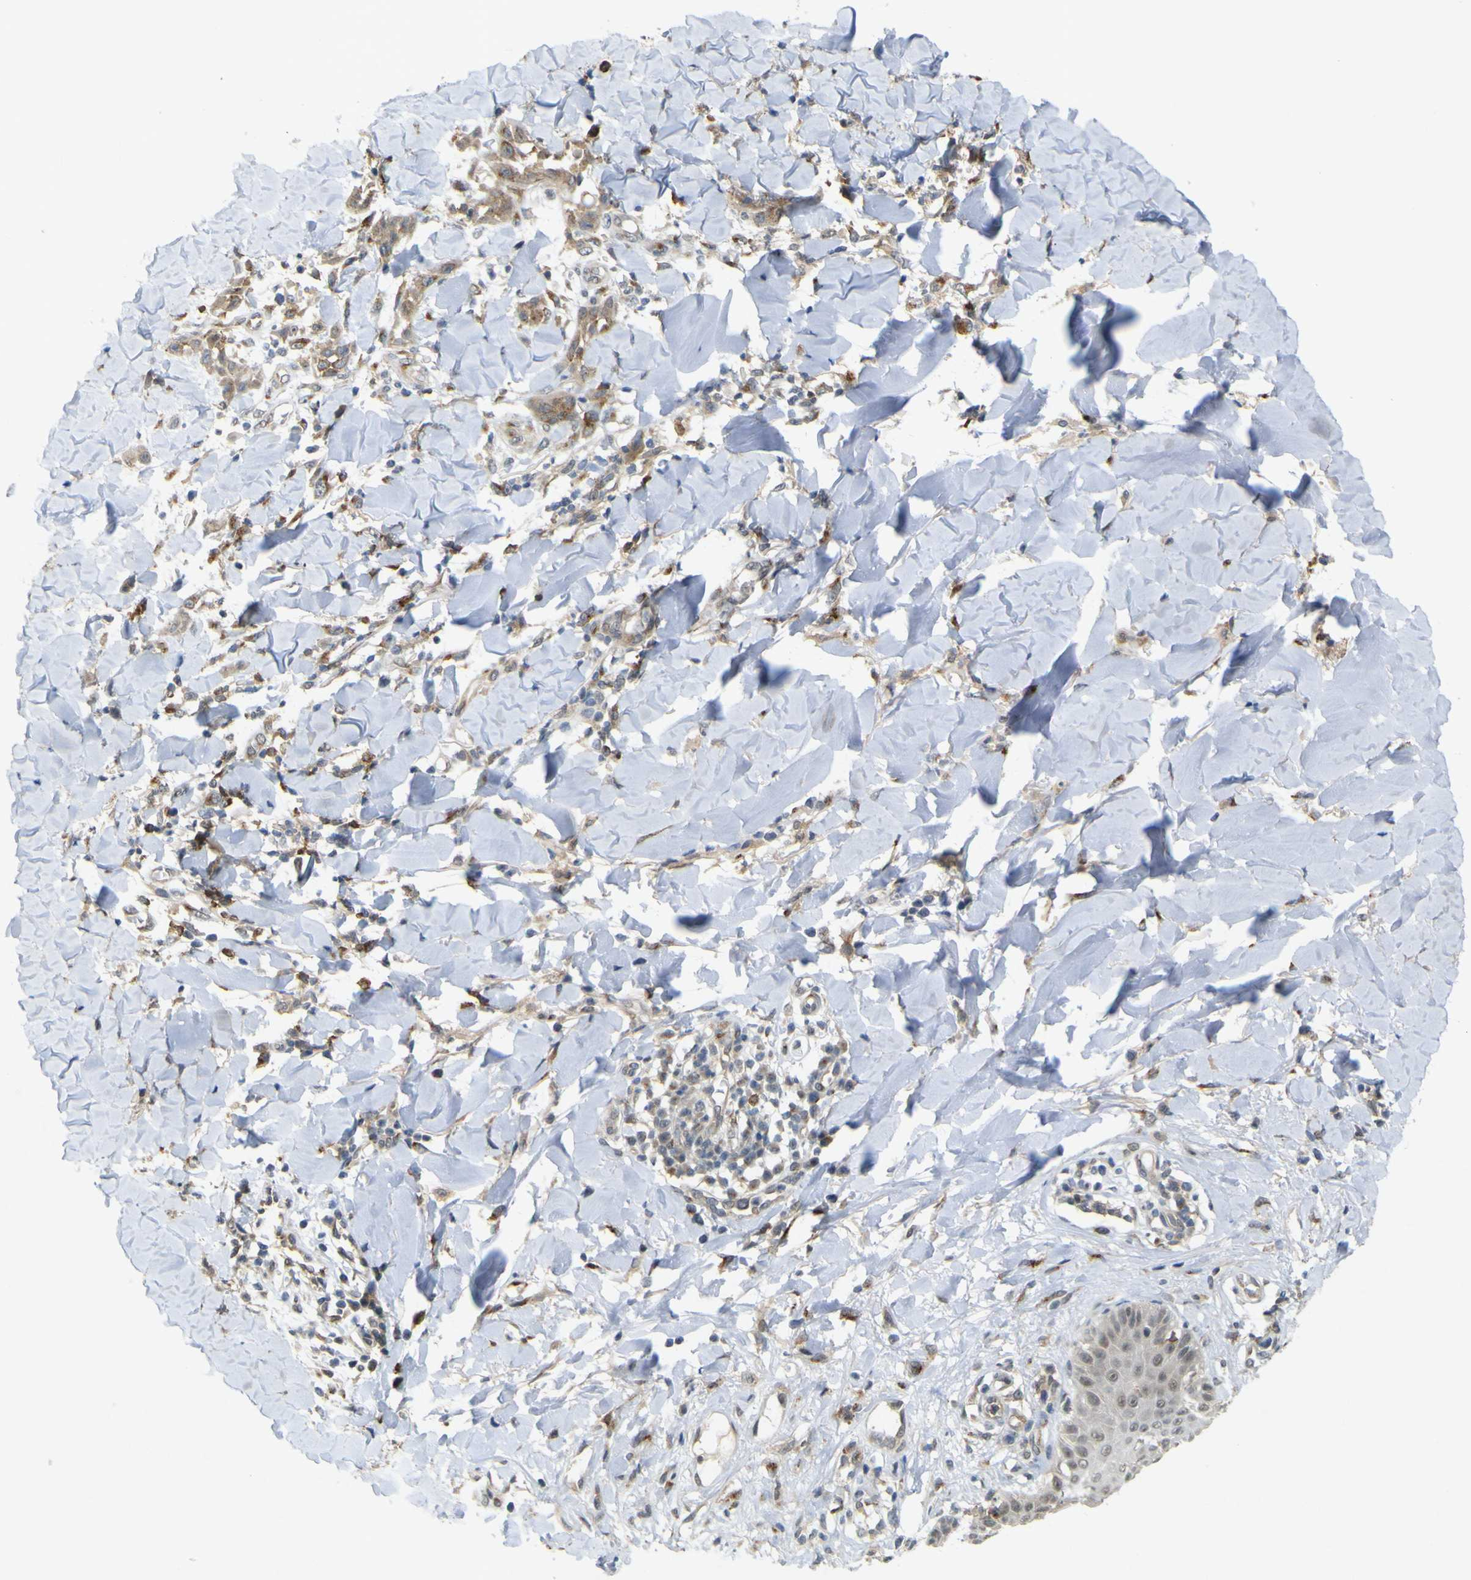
{"staining": {"intensity": "weak", "quantity": ">75%", "location": "cytoplasmic/membranous"}, "tissue": "skin cancer", "cell_type": "Tumor cells", "image_type": "cancer", "snomed": [{"axis": "morphology", "description": "Squamous cell carcinoma, NOS"}, {"axis": "topography", "description": "Skin"}], "caption": "Protein staining of skin cancer (squamous cell carcinoma) tissue reveals weak cytoplasmic/membranous positivity in about >75% of tumor cells. The protein is stained brown, and the nuclei are stained in blue (DAB IHC with brightfield microscopy, high magnification).", "gene": "IGF2R", "patient": {"sex": "male", "age": 24}}